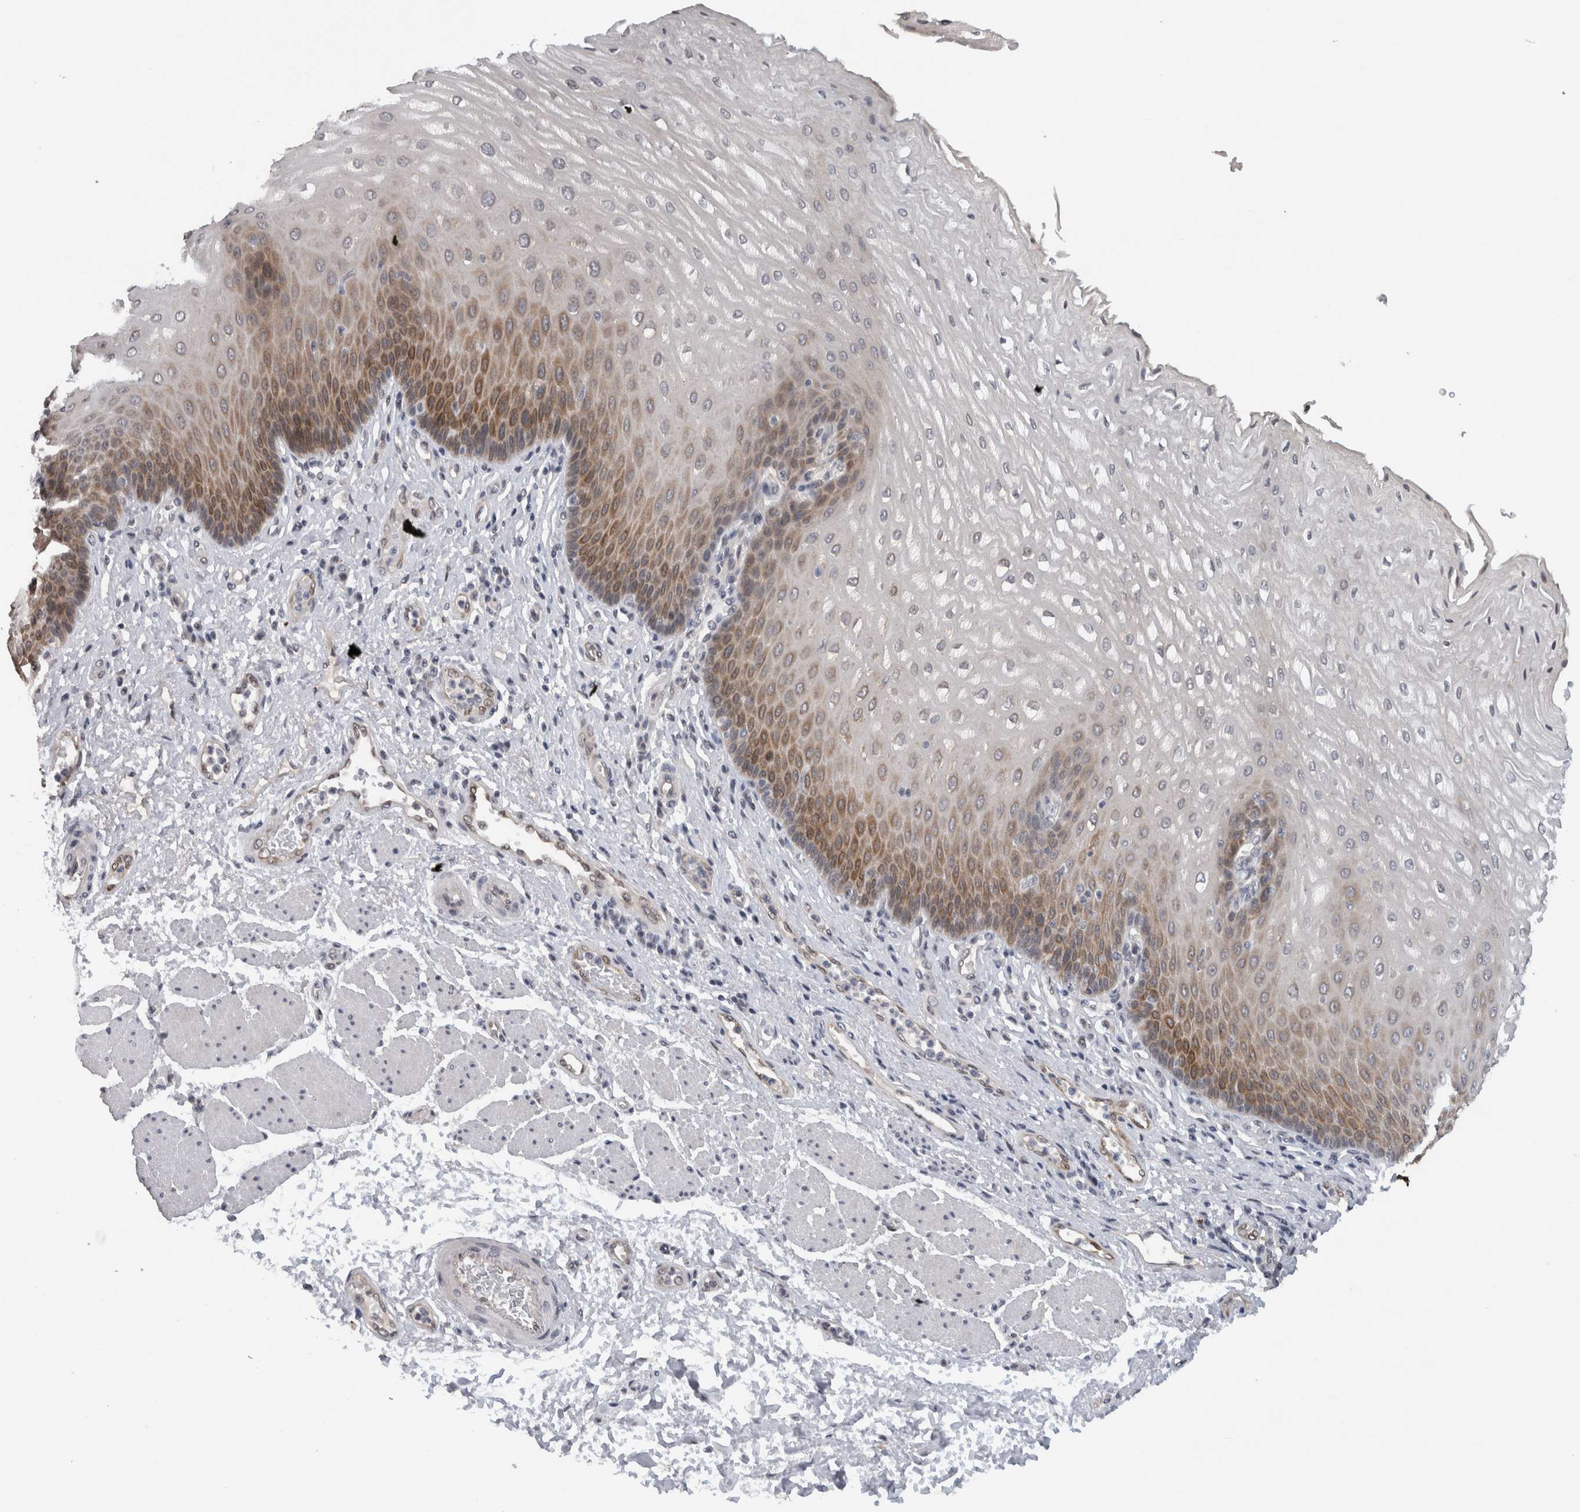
{"staining": {"intensity": "moderate", "quantity": "25%-75%", "location": "cytoplasmic/membranous"}, "tissue": "esophagus", "cell_type": "Squamous epithelial cells", "image_type": "normal", "snomed": [{"axis": "morphology", "description": "Normal tissue, NOS"}, {"axis": "topography", "description": "Esophagus"}], "caption": "Immunohistochemical staining of benign esophagus demonstrates 25%-75% levels of moderate cytoplasmic/membranous protein positivity in approximately 25%-75% of squamous epithelial cells.", "gene": "PRXL2A", "patient": {"sex": "male", "age": 54}}